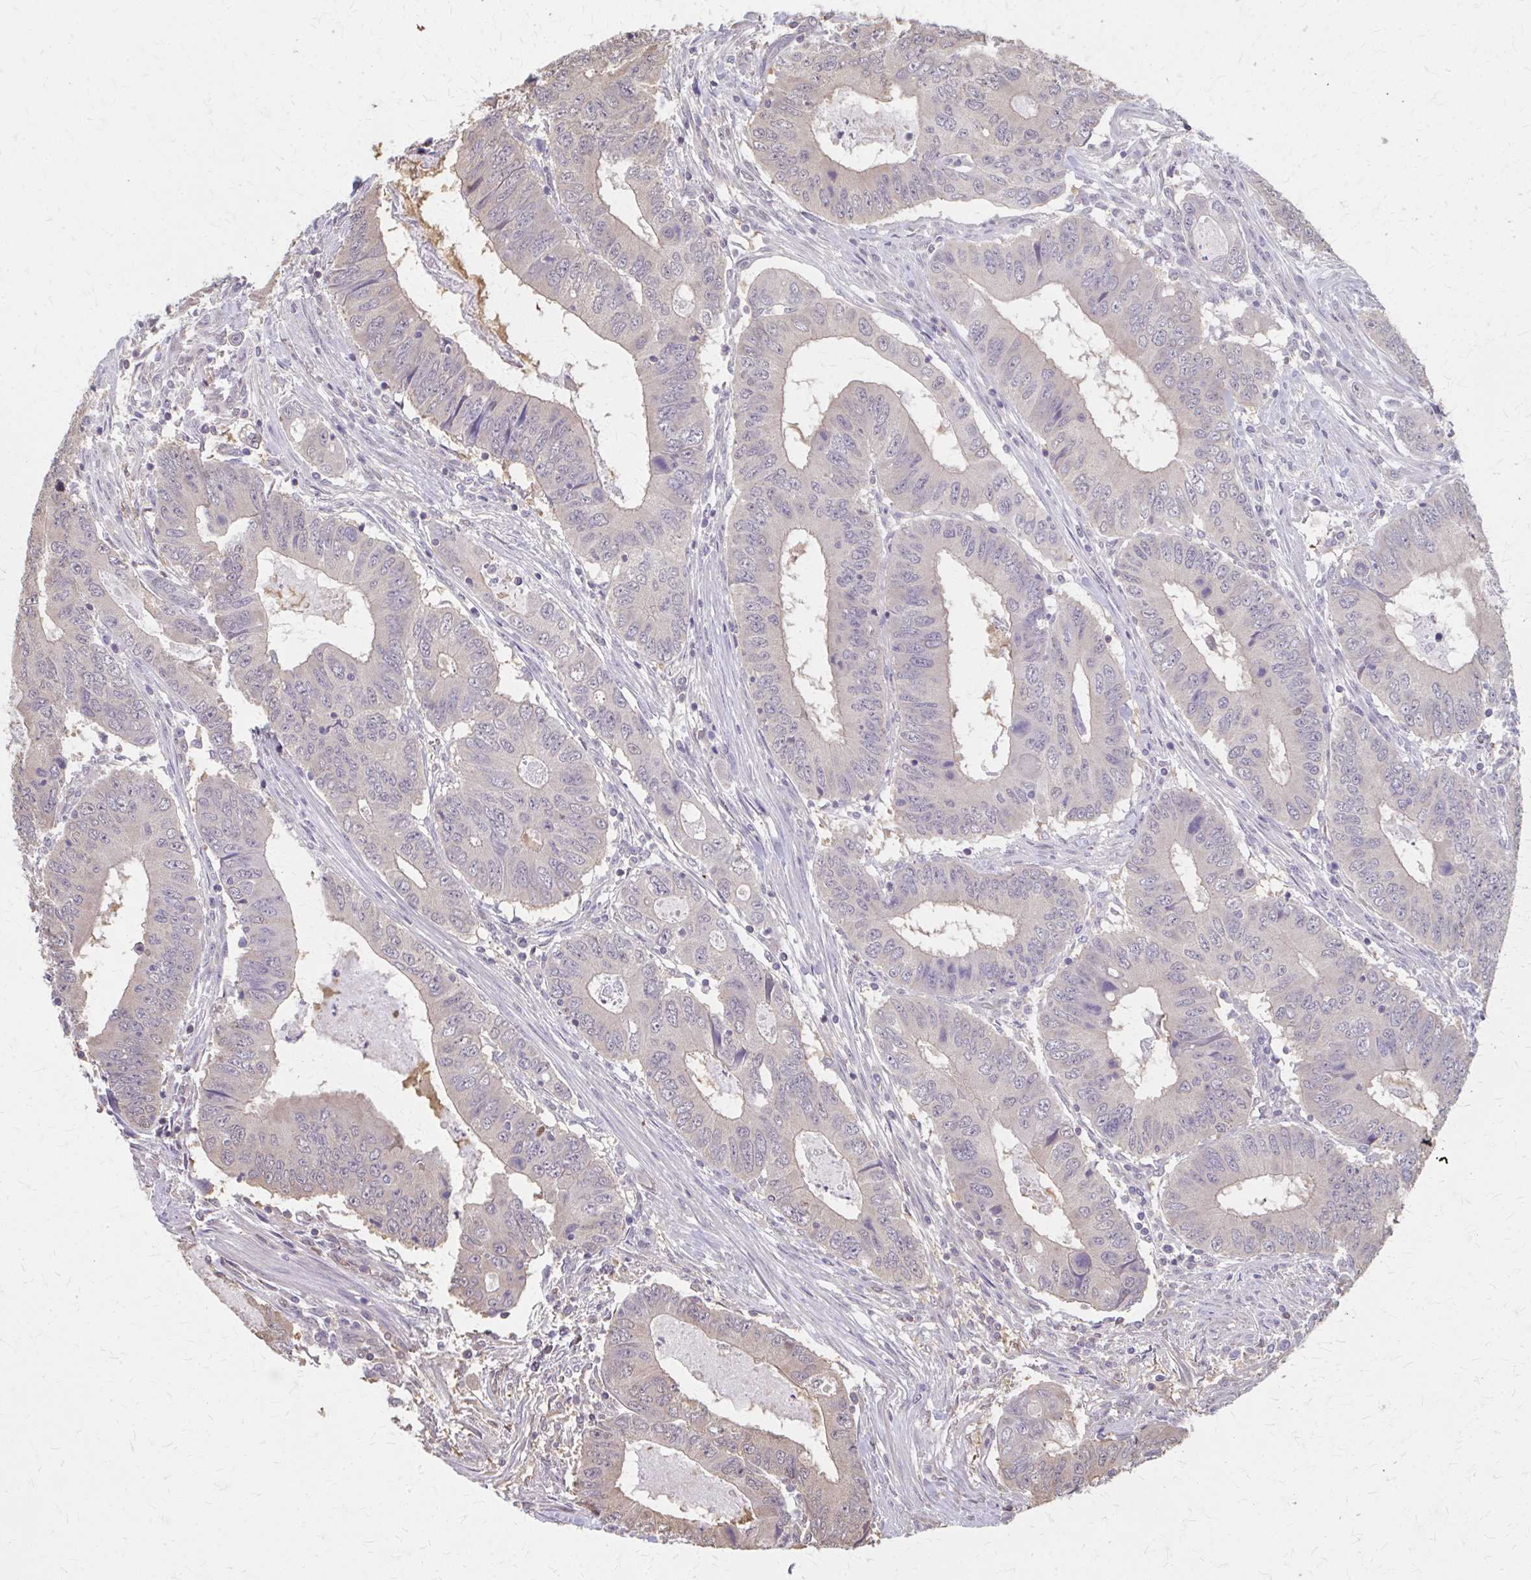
{"staining": {"intensity": "negative", "quantity": "none", "location": "none"}, "tissue": "colorectal cancer", "cell_type": "Tumor cells", "image_type": "cancer", "snomed": [{"axis": "morphology", "description": "Adenocarcinoma, NOS"}, {"axis": "topography", "description": "Colon"}], "caption": "This is a micrograph of immunohistochemistry staining of colorectal adenocarcinoma, which shows no positivity in tumor cells.", "gene": "RABGAP1L", "patient": {"sex": "male", "age": 53}}